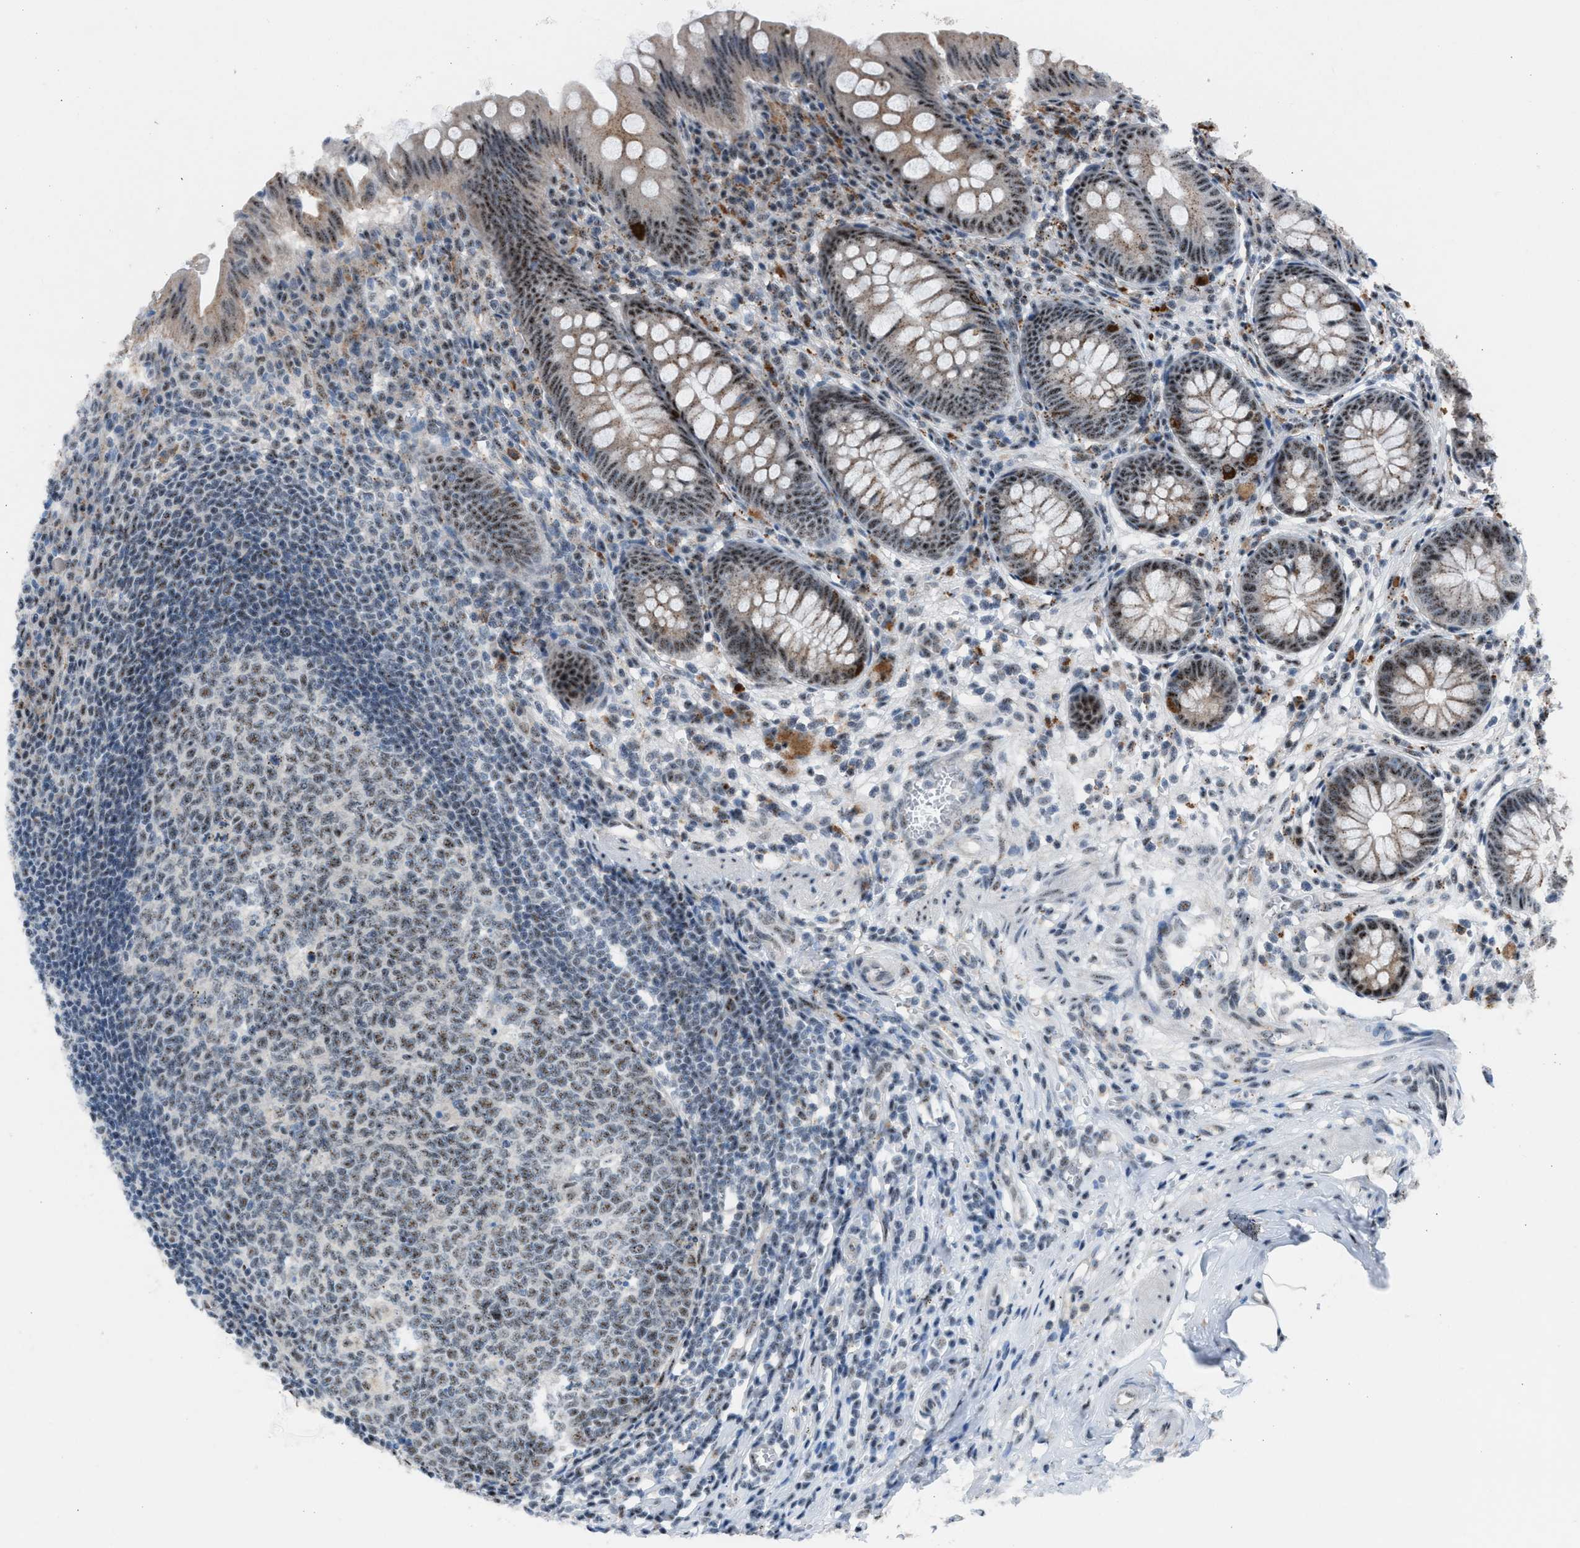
{"staining": {"intensity": "moderate", "quantity": ">75%", "location": "nuclear"}, "tissue": "appendix", "cell_type": "Glandular cells", "image_type": "normal", "snomed": [{"axis": "morphology", "description": "Normal tissue, NOS"}, {"axis": "topography", "description": "Appendix"}], "caption": "Immunohistochemistry of benign human appendix exhibits medium levels of moderate nuclear expression in about >75% of glandular cells. The staining was performed using DAB, with brown indicating positive protein expression. Nuclei are stained blue with hematoxylin.", "gene": "CENPP", "patient": {"sex": "male", "age": 56}}